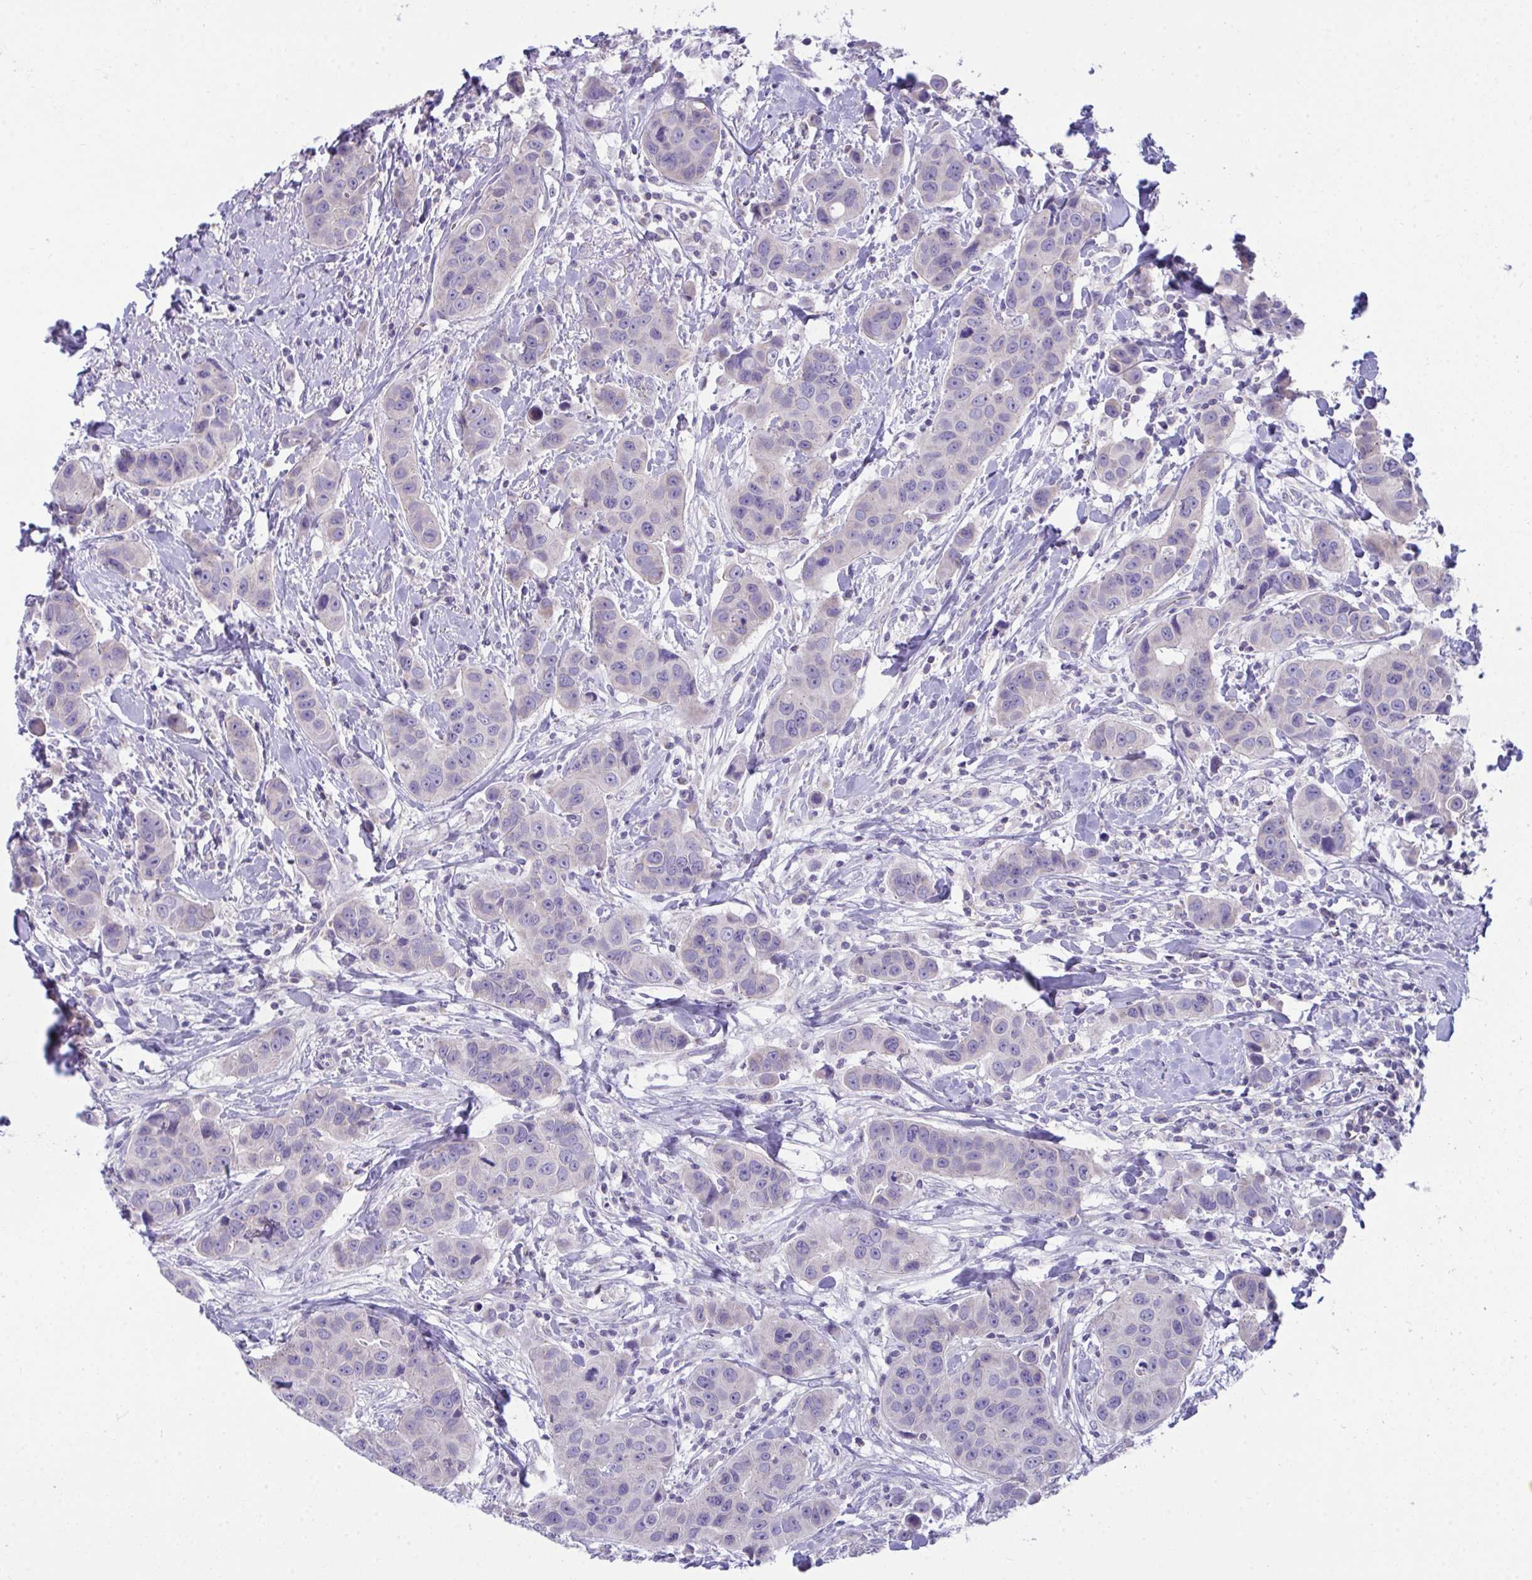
{"staining": {"intensity": "negative", "quantity": "none", "location": "none"}, "tissue": "breast cancer", "cell_type": "Tumor cells", "image_type": "cancer", "snomed": [{"axis": "morphology", "description": "Duct carcinoma"}, {"axis": "topography", "description": "Breast"}], "caption": "Tumor cells show no significant staining in infiltrating ductal carcinoma (breast).", "gene": "PLA2G12B", "patient": {"sex": "female", "age": 24}}